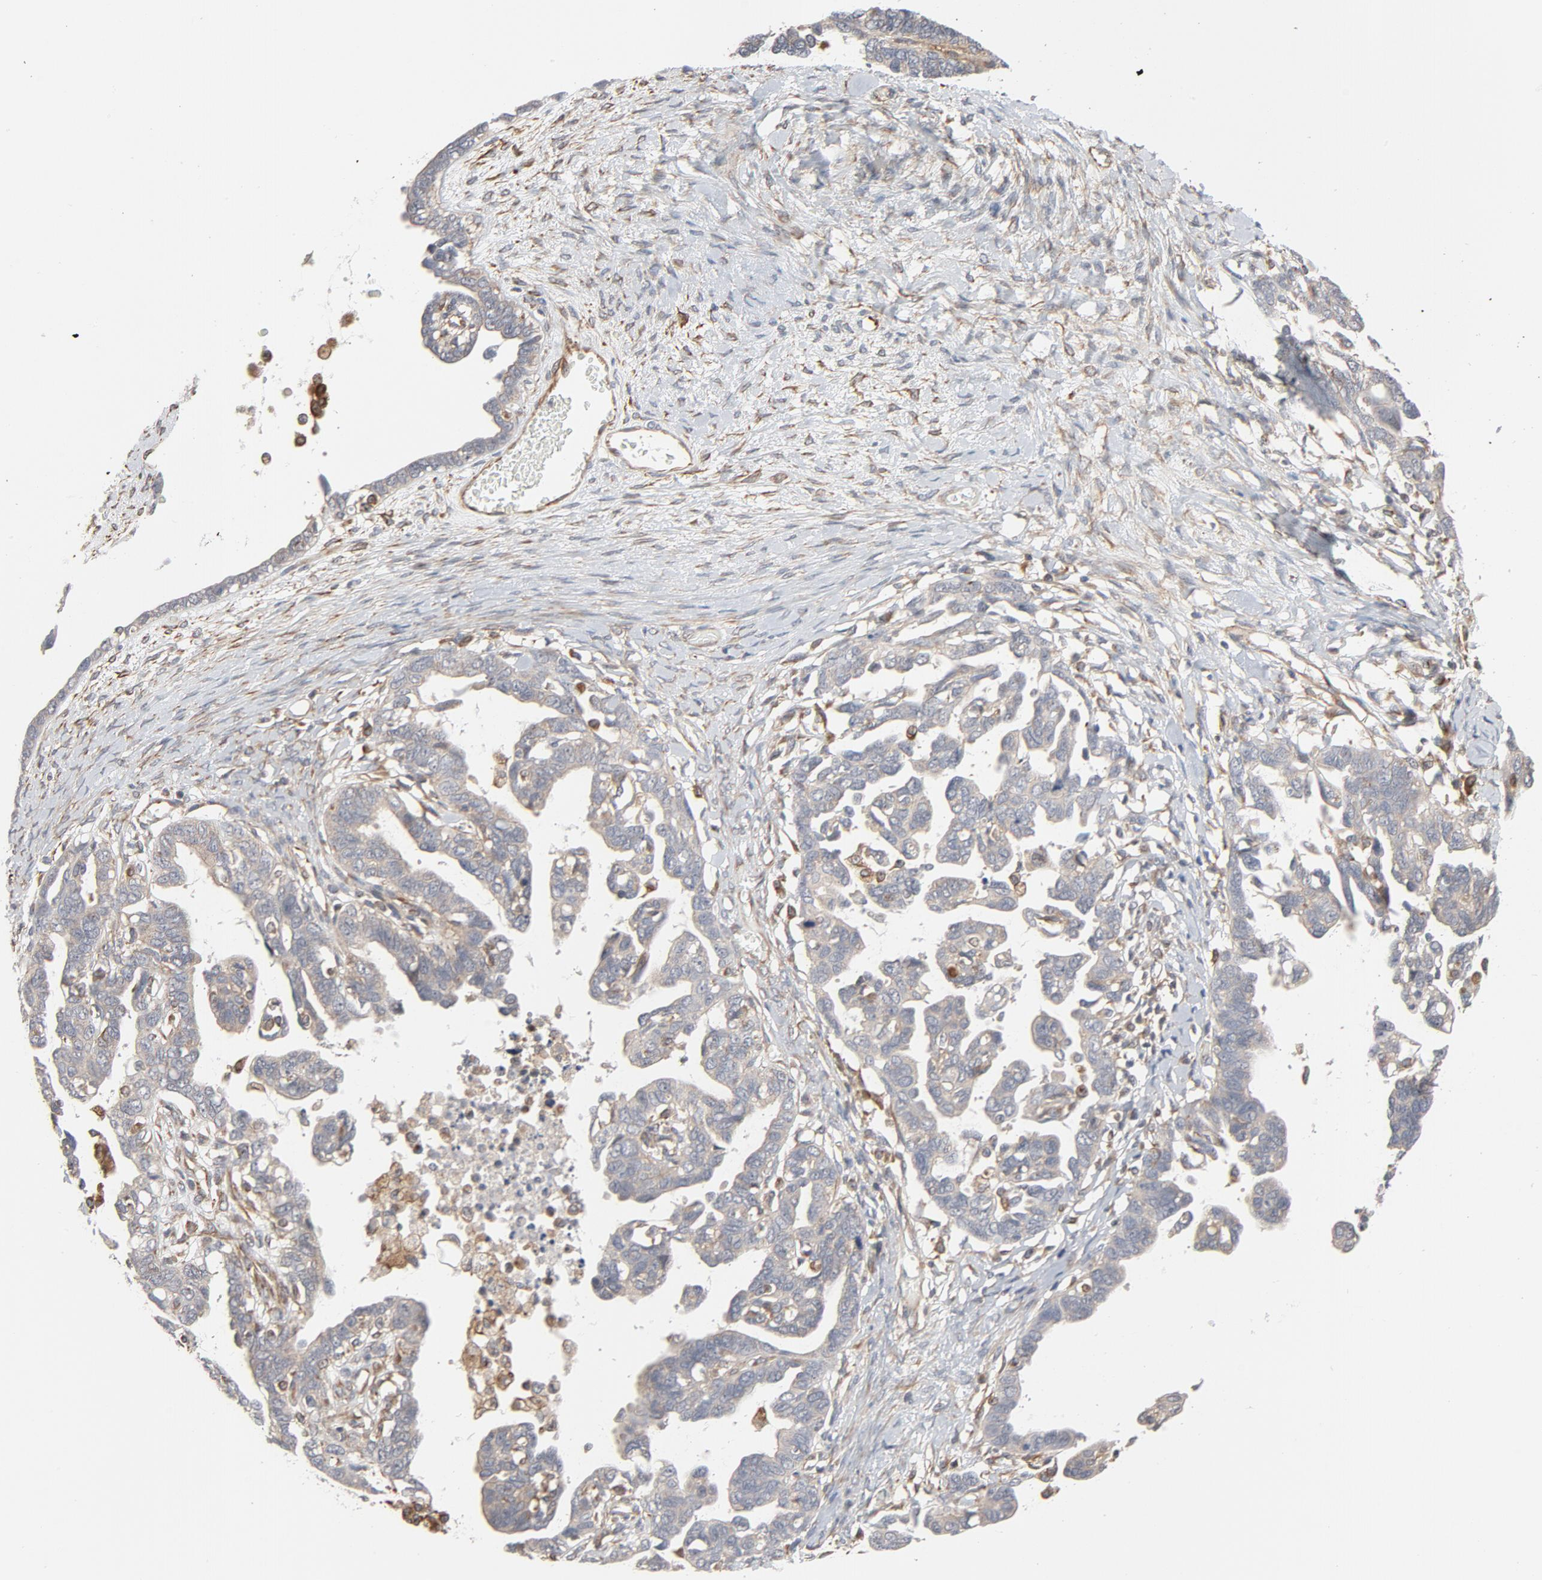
{"staining": {"intensity": "moderate", "quantity": ">75%", "location": "cytoplasmic/membranous"}, "tissue": "ovarian cancer", "cell_type": "Tumor cells", "image_type": "cancer", "snomed": [{"axis": "morphology", "description": "Cystadenocarcinoma, serous, NOS"}, {"axis": "topography", "description": "Ovary"}], "caption": "Ovarian cancer (serous cystadenocarcinoma) stained for a protein (brown) demonstrates moderate cytoplasmic/membranous positive positivity in about >75% of tumor cells.", "gene": "TRIOBP", "patient": {"sex": "female", "age": 69}}